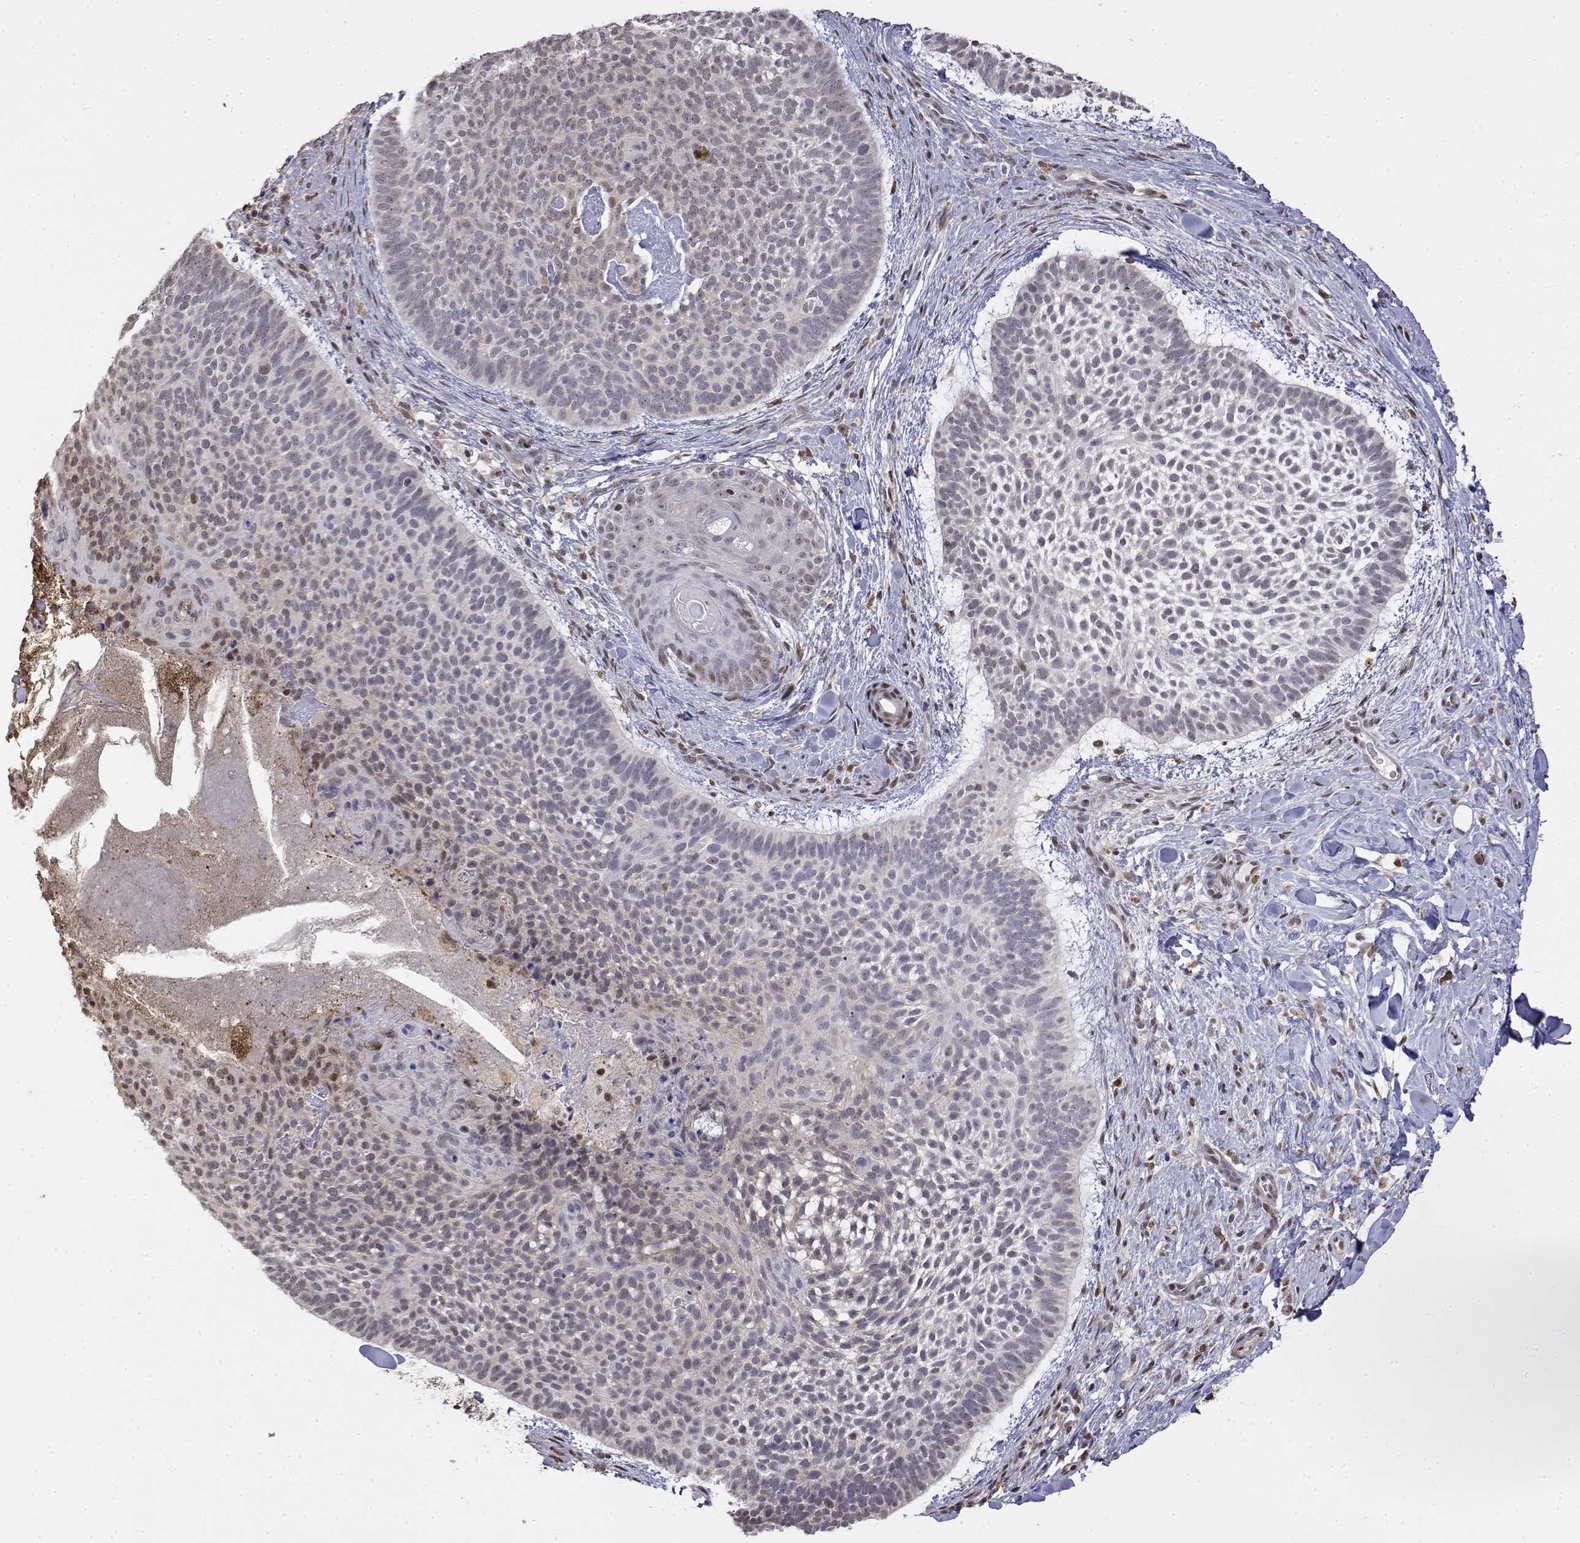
{"staining": {"intensity": "negative", "quantity": "none", "location": "none"}, "tissue": "skin cancer", "cell_type": "Tumor cells", "image_type": "cancer", "snomed": [{"axis": "morphology", "description": "Basal cell carcinoma"}, {"axis": "topography", "description": "Skin"}, {"axis": "topography", "description": "Skin of face"}], "caption": "Immunohistochemistry histopathology image of neoplastic tissue: skin cancer stained with DAB (3,3'-diaminobenzidine) reveals no significant protein staining in tumor cells.", "gene": "TPI1", "patient": {"sex": "male", "age": 73}}